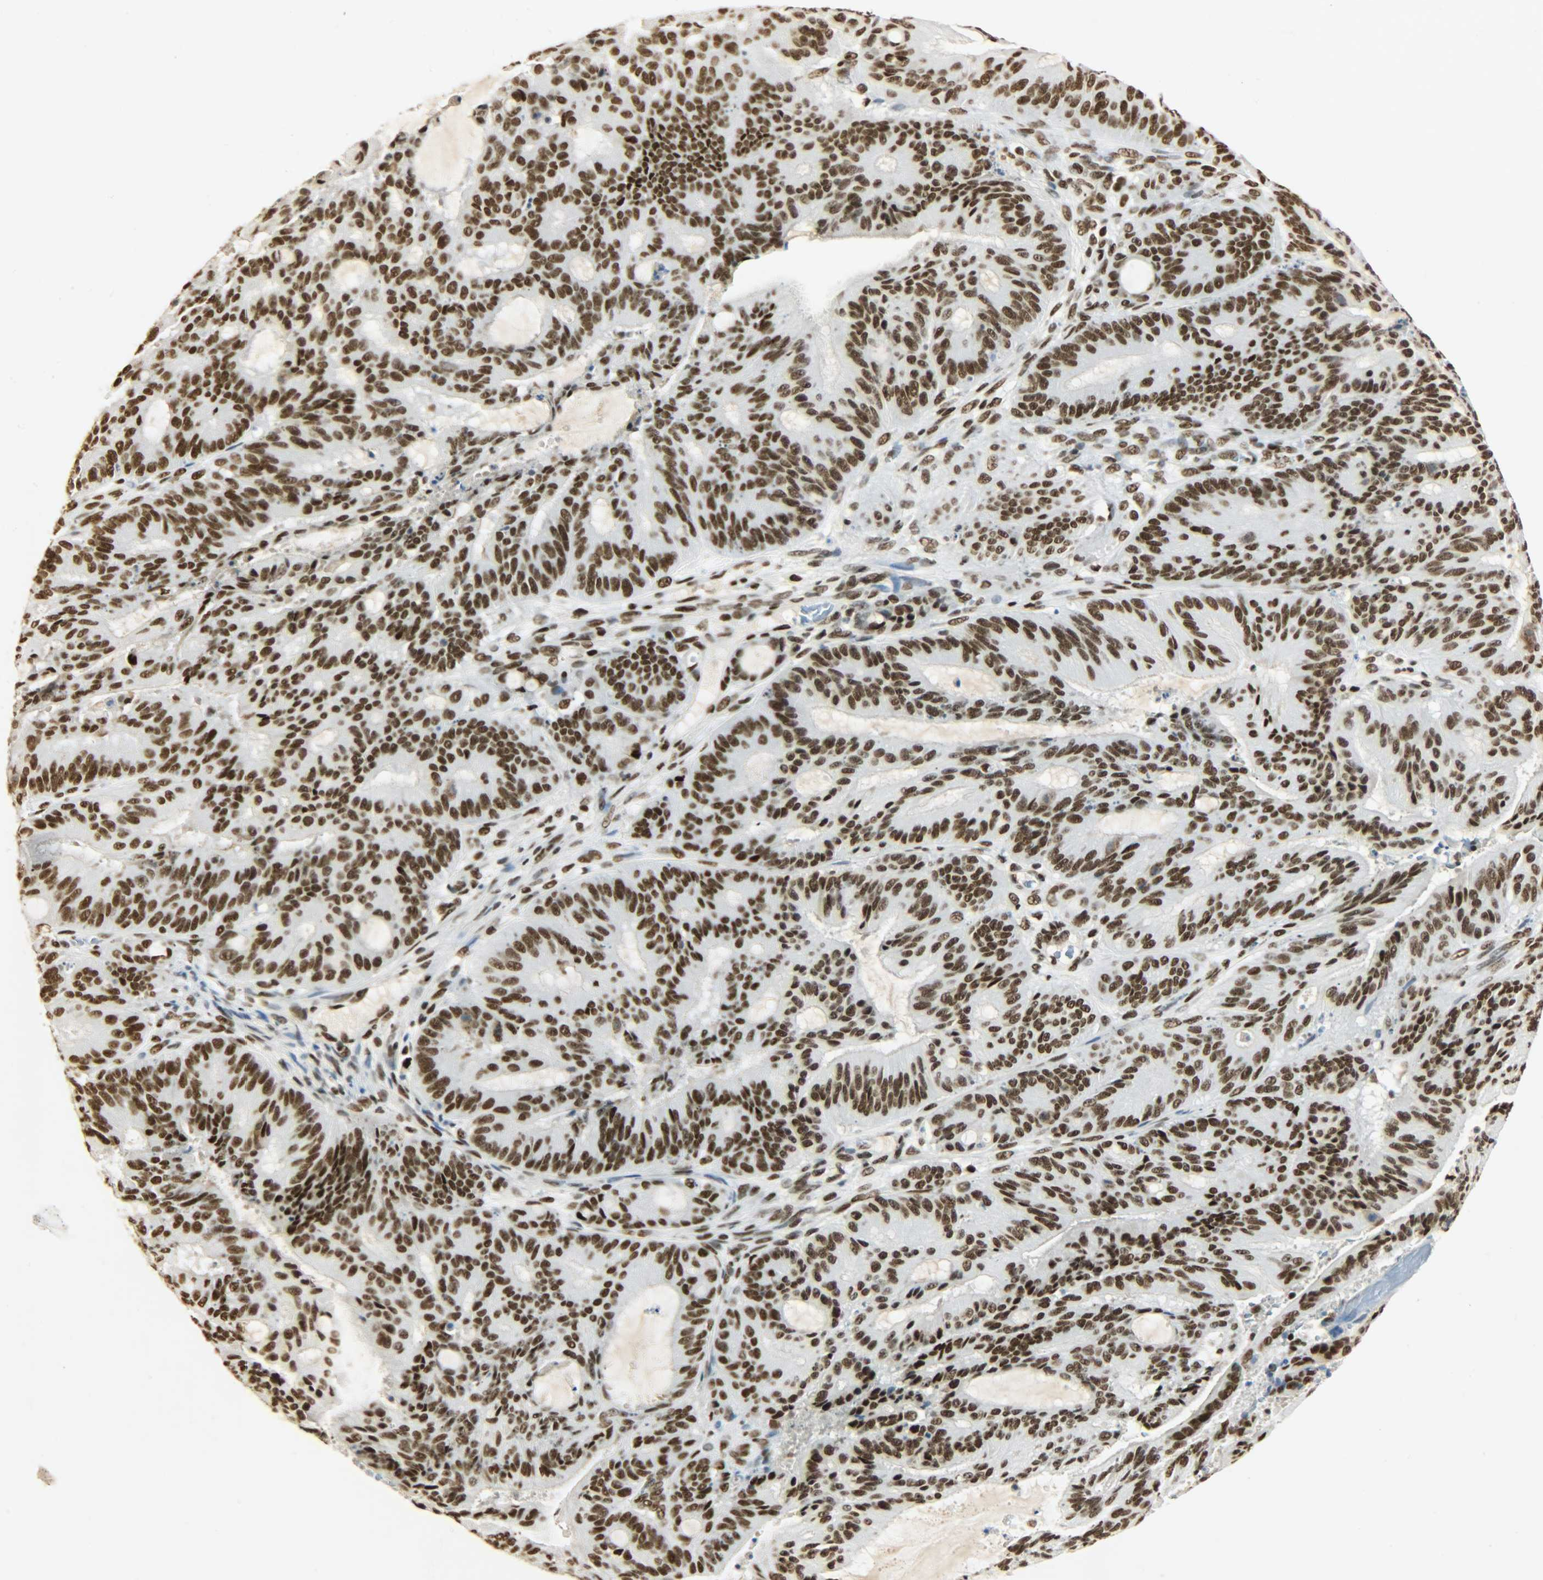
{"staining": {"intensity": "strong", "quantity": ">75%", "location": "nuclear"}, "tissue": "liver cancer", "cell_type": "Tumor cells", "image_type": "cancer", "snomed": [{"axis": "morphology", "description": "Cholangiocarcinoma"}, {"axis": "topography", "description": "Liver"}], "caption": "IHC (DAB (3,3'-diaminobenzidine)) staining of human liver cancer reveals strong nuclear protein positivity in about >75% of tumor cells. The staining is performed using DAB brown chromogen to label protein expression. The nuclei are counter-stained blue using hematoxylin.", "gene": "KHDRBS1", "patient": {"sex": "female", "age": 73}}